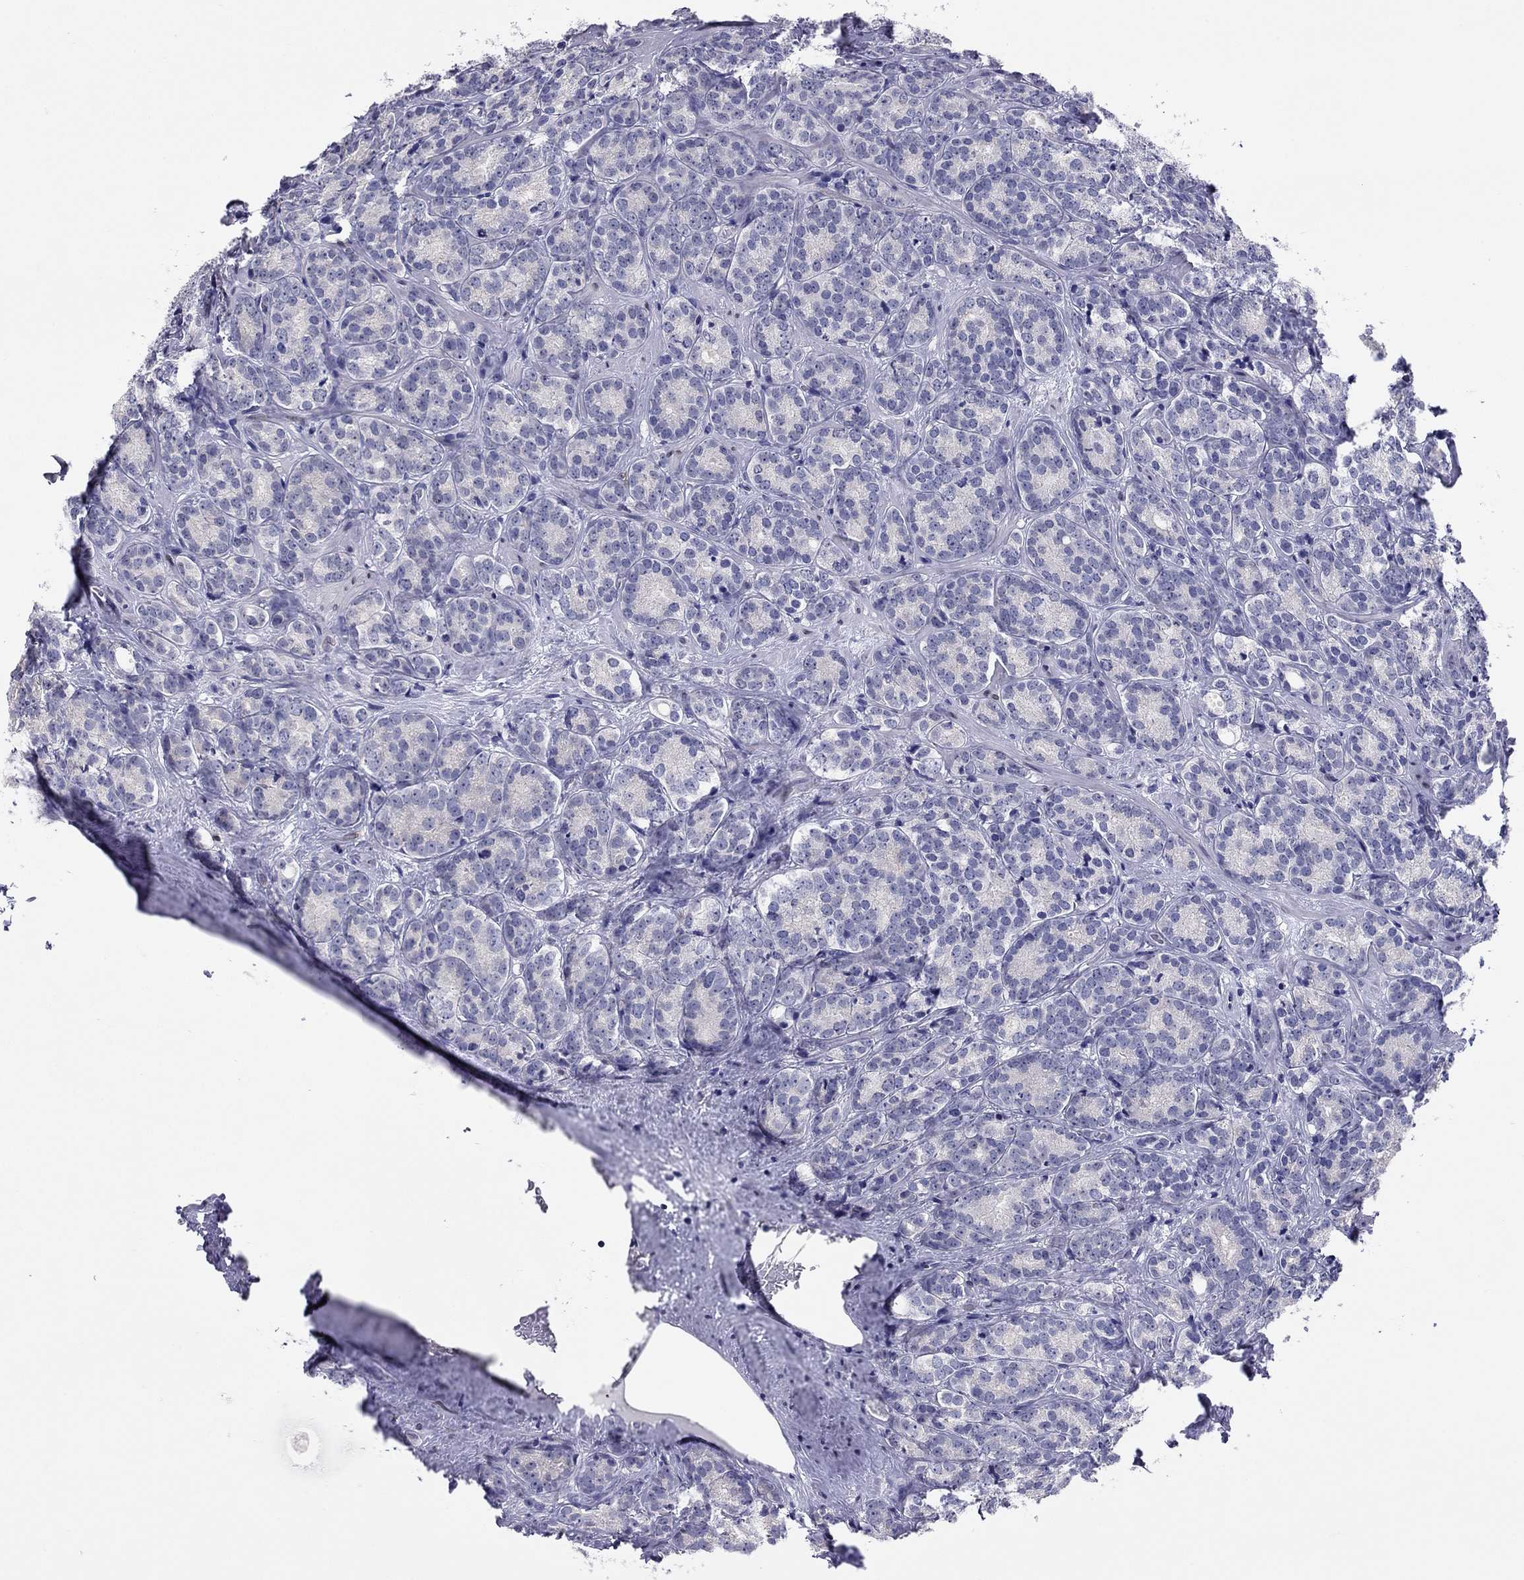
{"staining": {"intensity": "negative", "quantity": "none", "location": "none"}, "tissue": "prostate cancer", "cell_type": "Tumor cells", "image_type": "cancer", "snomed": [{"axis": "morphology", "description": "Adenocarcinoma, NOS"}, {"axis": "topography", "description": "Prostate"}], "caption": "High power microscopy image of an immunohistochemistry photomicrograph of prostate cancer, revealing no significant expression in tumor cells.", "gene": "ARMC12", "patient": {"sex": "male", "age": 71}}